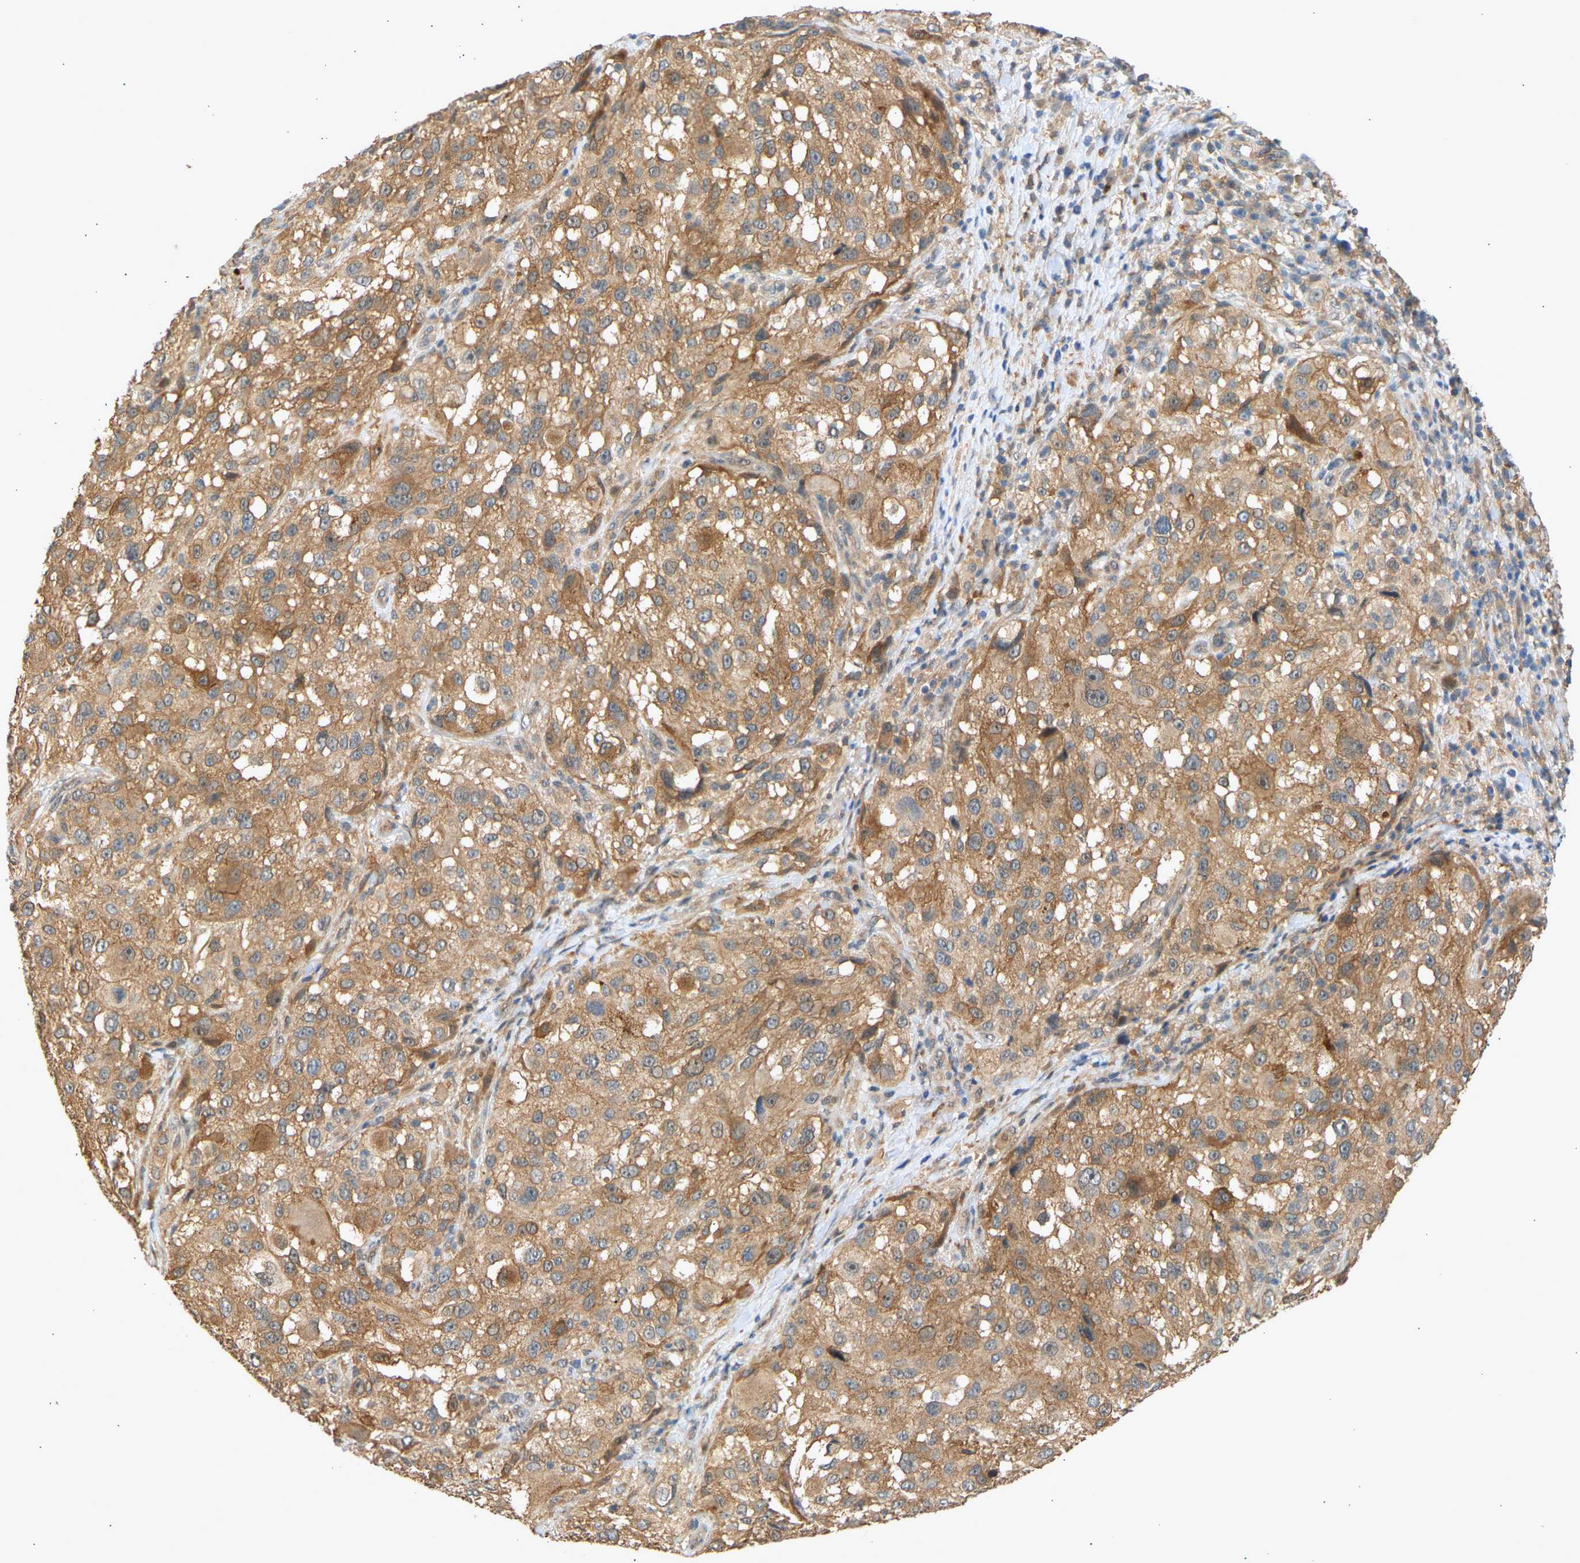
{"staining": {"intensity": "moderate", "quantity": ">75%", "location": "cytoplasmic/membranous"}, "tissue": "melanoma", "cell_type": "Tumor cells", "image_type": "cancer", "snomed": [{"axis": "morphology", "description": "Necrosis, NOS"}, {"axis": "morphology", "description": "Malignant melanoma, NOS"}, {"axis": "topography", "description": "Skin"}], "caption": "The image shows staining of melanoma, revealing moderate cytoplasmic/membranous protein staining (brown color) within tumor cells.", "gene": "RGL1", "patient": {"sex": "female", "age": 87}}